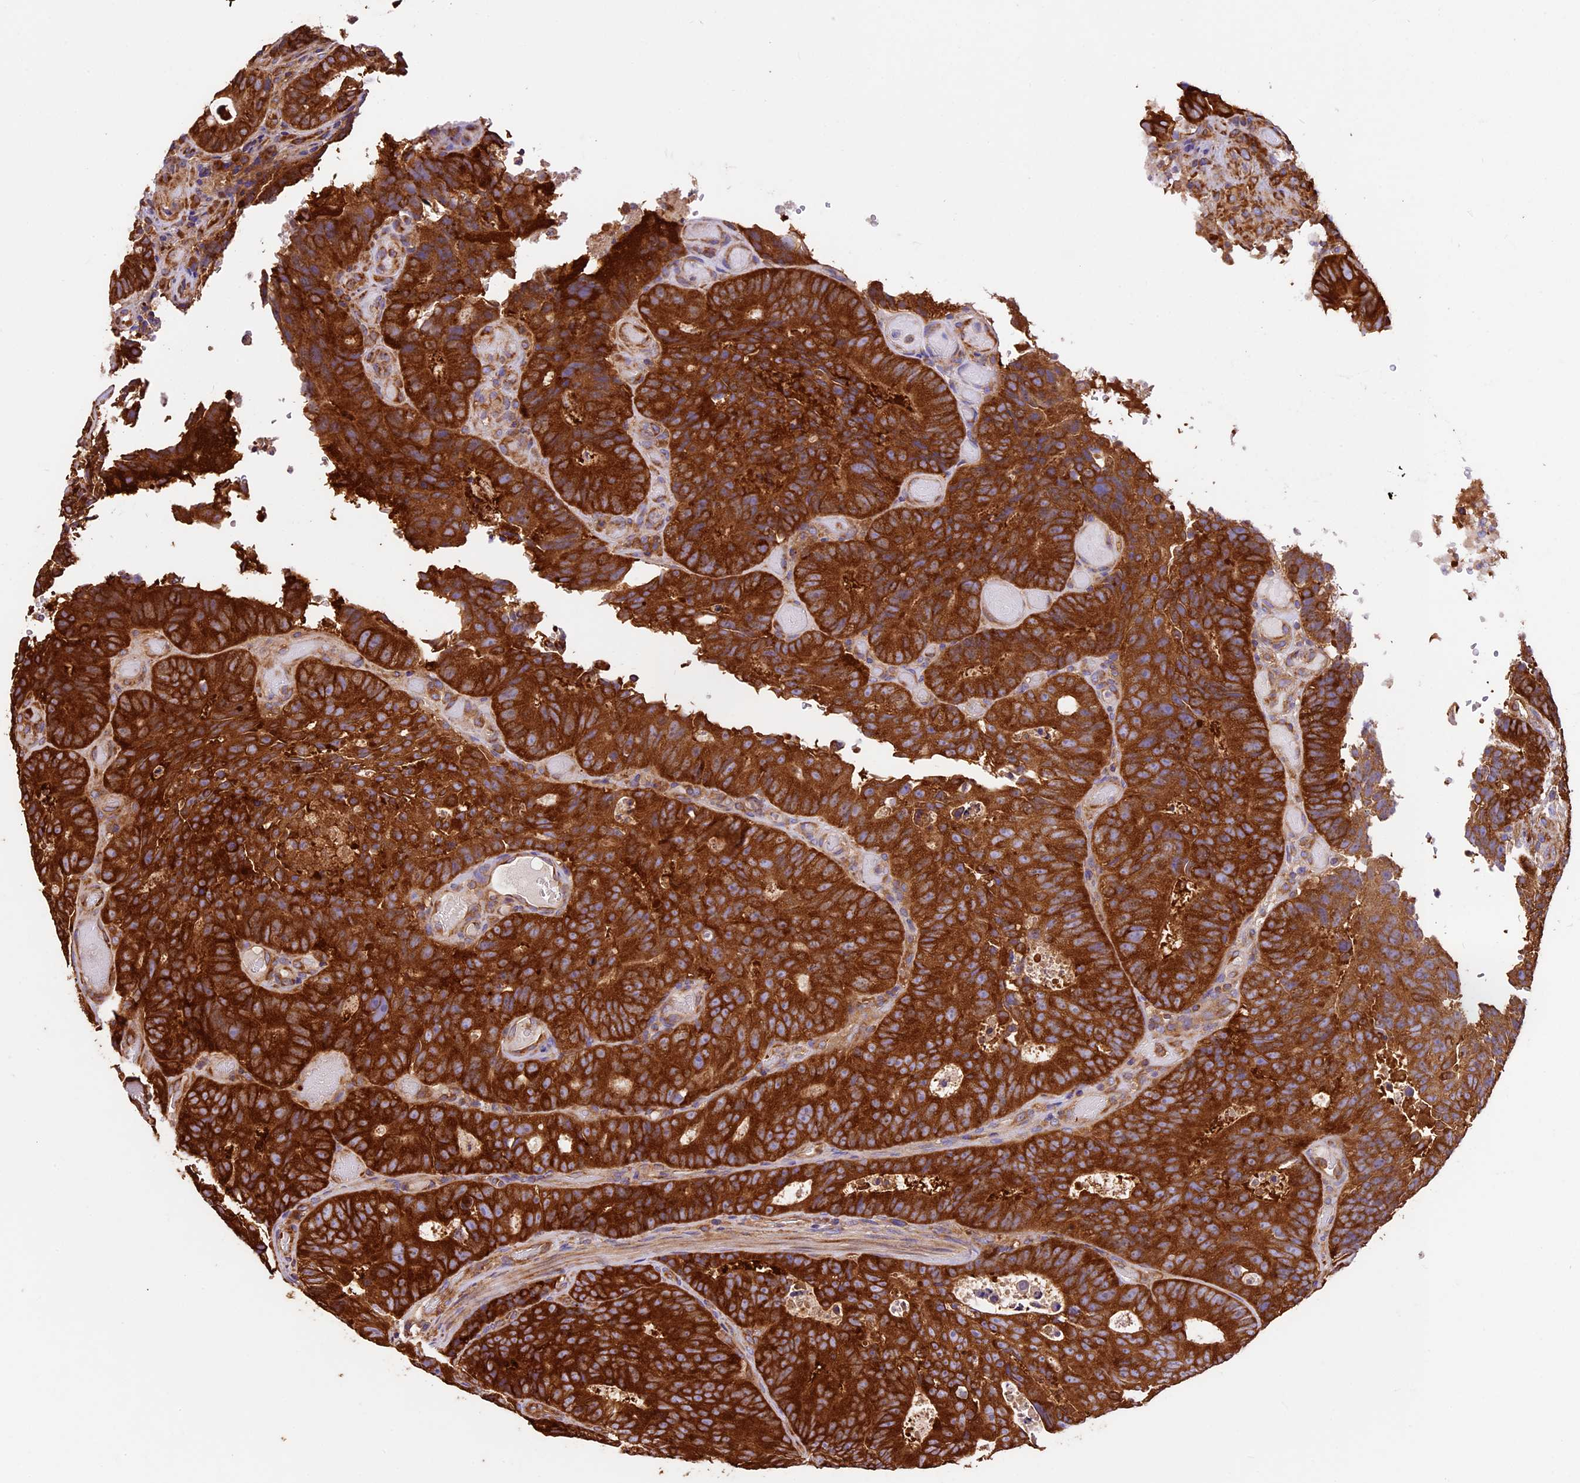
{"staining": {"intensity": "strong", "quantity": ">75%", "location": "cytoplasmic/membranous"}, "tissue": "colorectal cancer", "cell_type": "Tumor cells", "image_type": "cancer", "snomed": [{"axis": "morphology", "description": "Adenocarcinoma, NOS"}, {"axis": "topography", "description": "Colon"}], "caption": "IHC histopathology image of human colorectal cancer stained for a protein (brown), which shows high levels of strong cytoplasmic/membranous staining in approximately >75% of tumor cells.", "gene": "KARS1", "patient": {"sex": "male", "age": 87}}